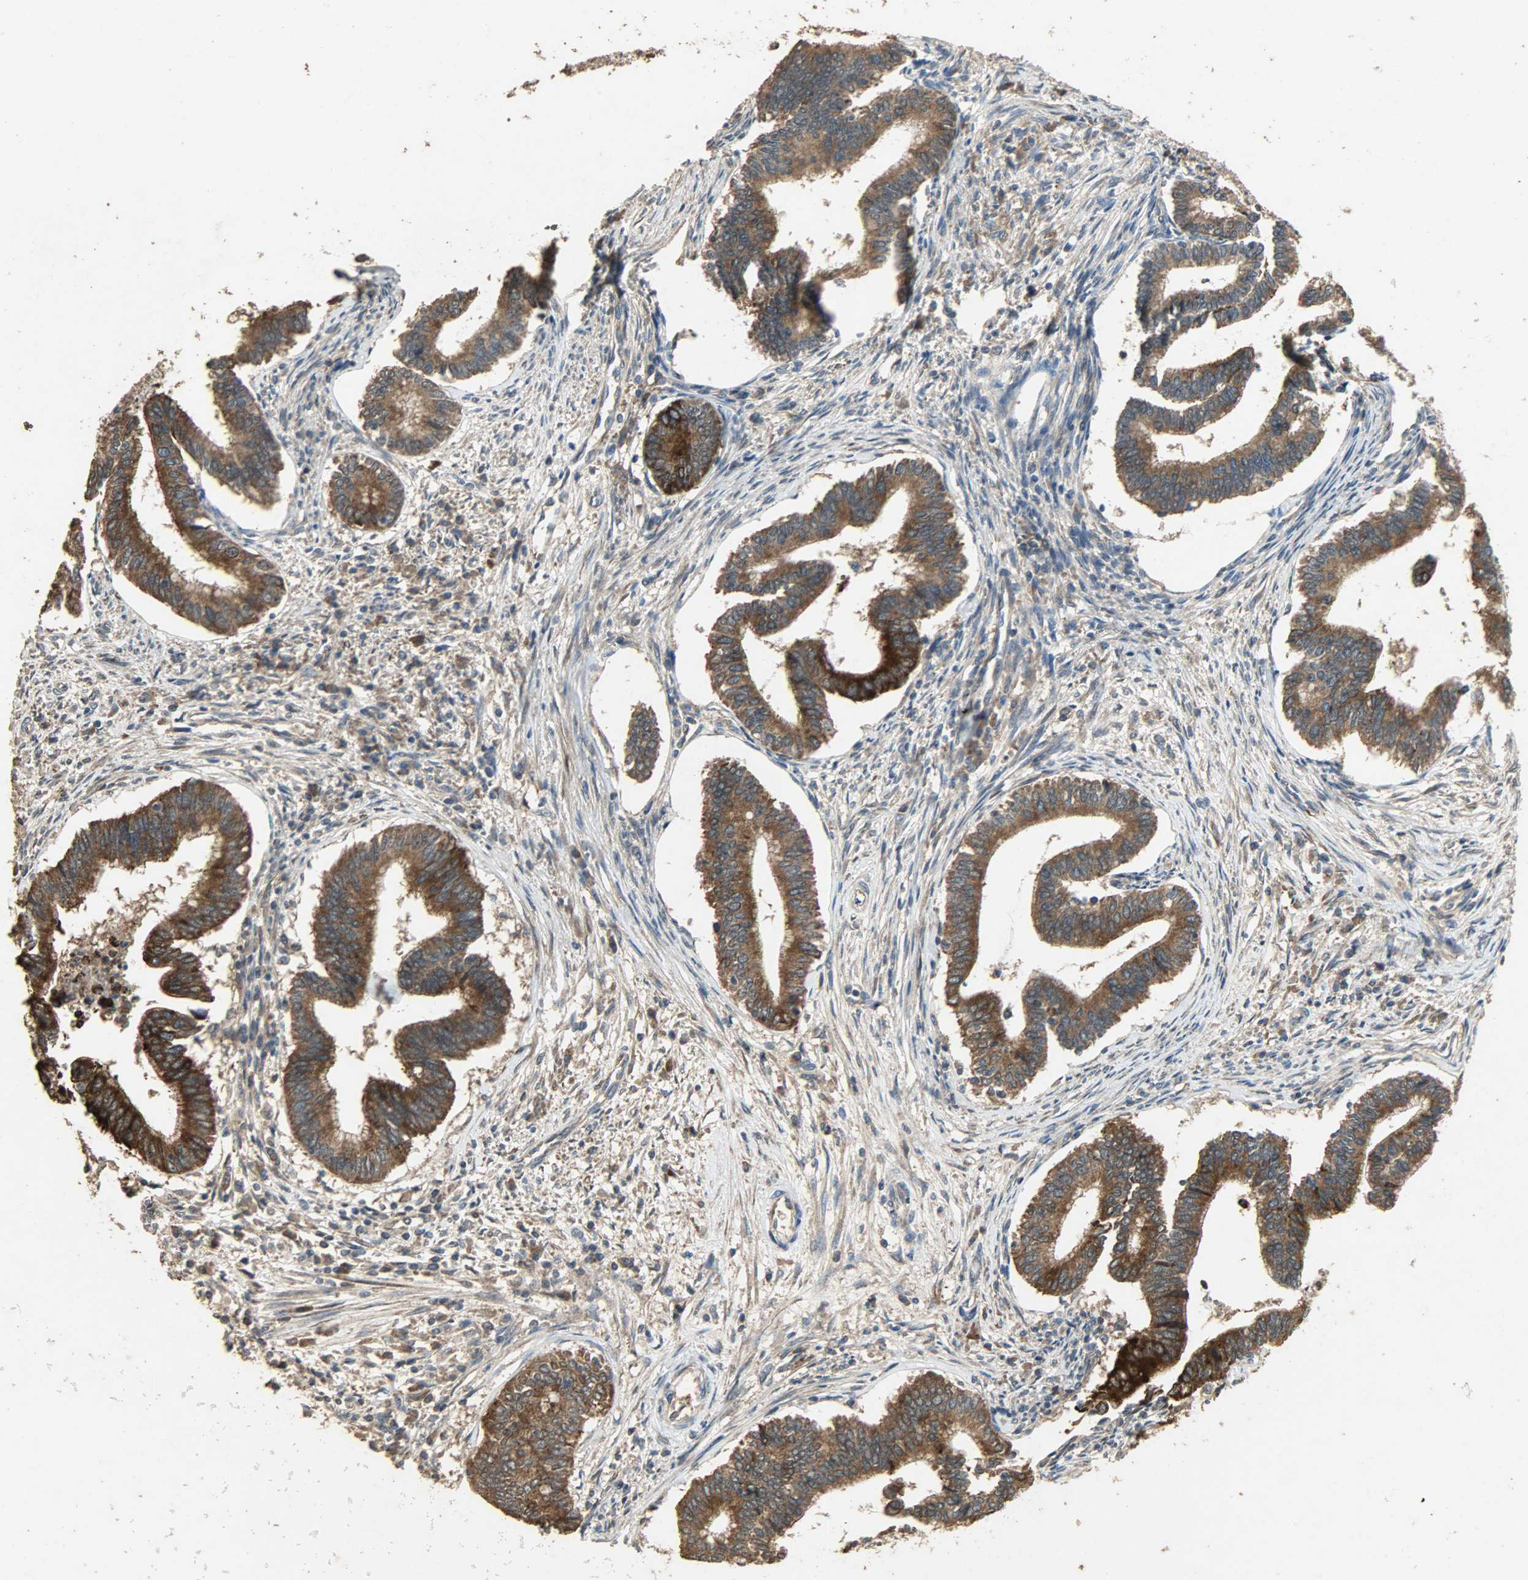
{"staining": {"intensity": "strong", "quantity": ">75%", "location": "cytoplasmic/membranous"}, "tissue": "cervical cancer", "cell_type": "Tumor cells", "image_type": "cancer", "snomed": [{"axis": "morphology", "description": "Adenocarcinoma, NOS"}, {"axis": "topography", "description": "Cervix"}], "caption": "Adenocarcinoma (cervical) stained for a protein (brown) exhibits strong cytoplasmic/membranous positive positivity in about >75% of tumor cells.", "gene": "CDKN2C", "patient": {"sex": "female", "age": 36}}